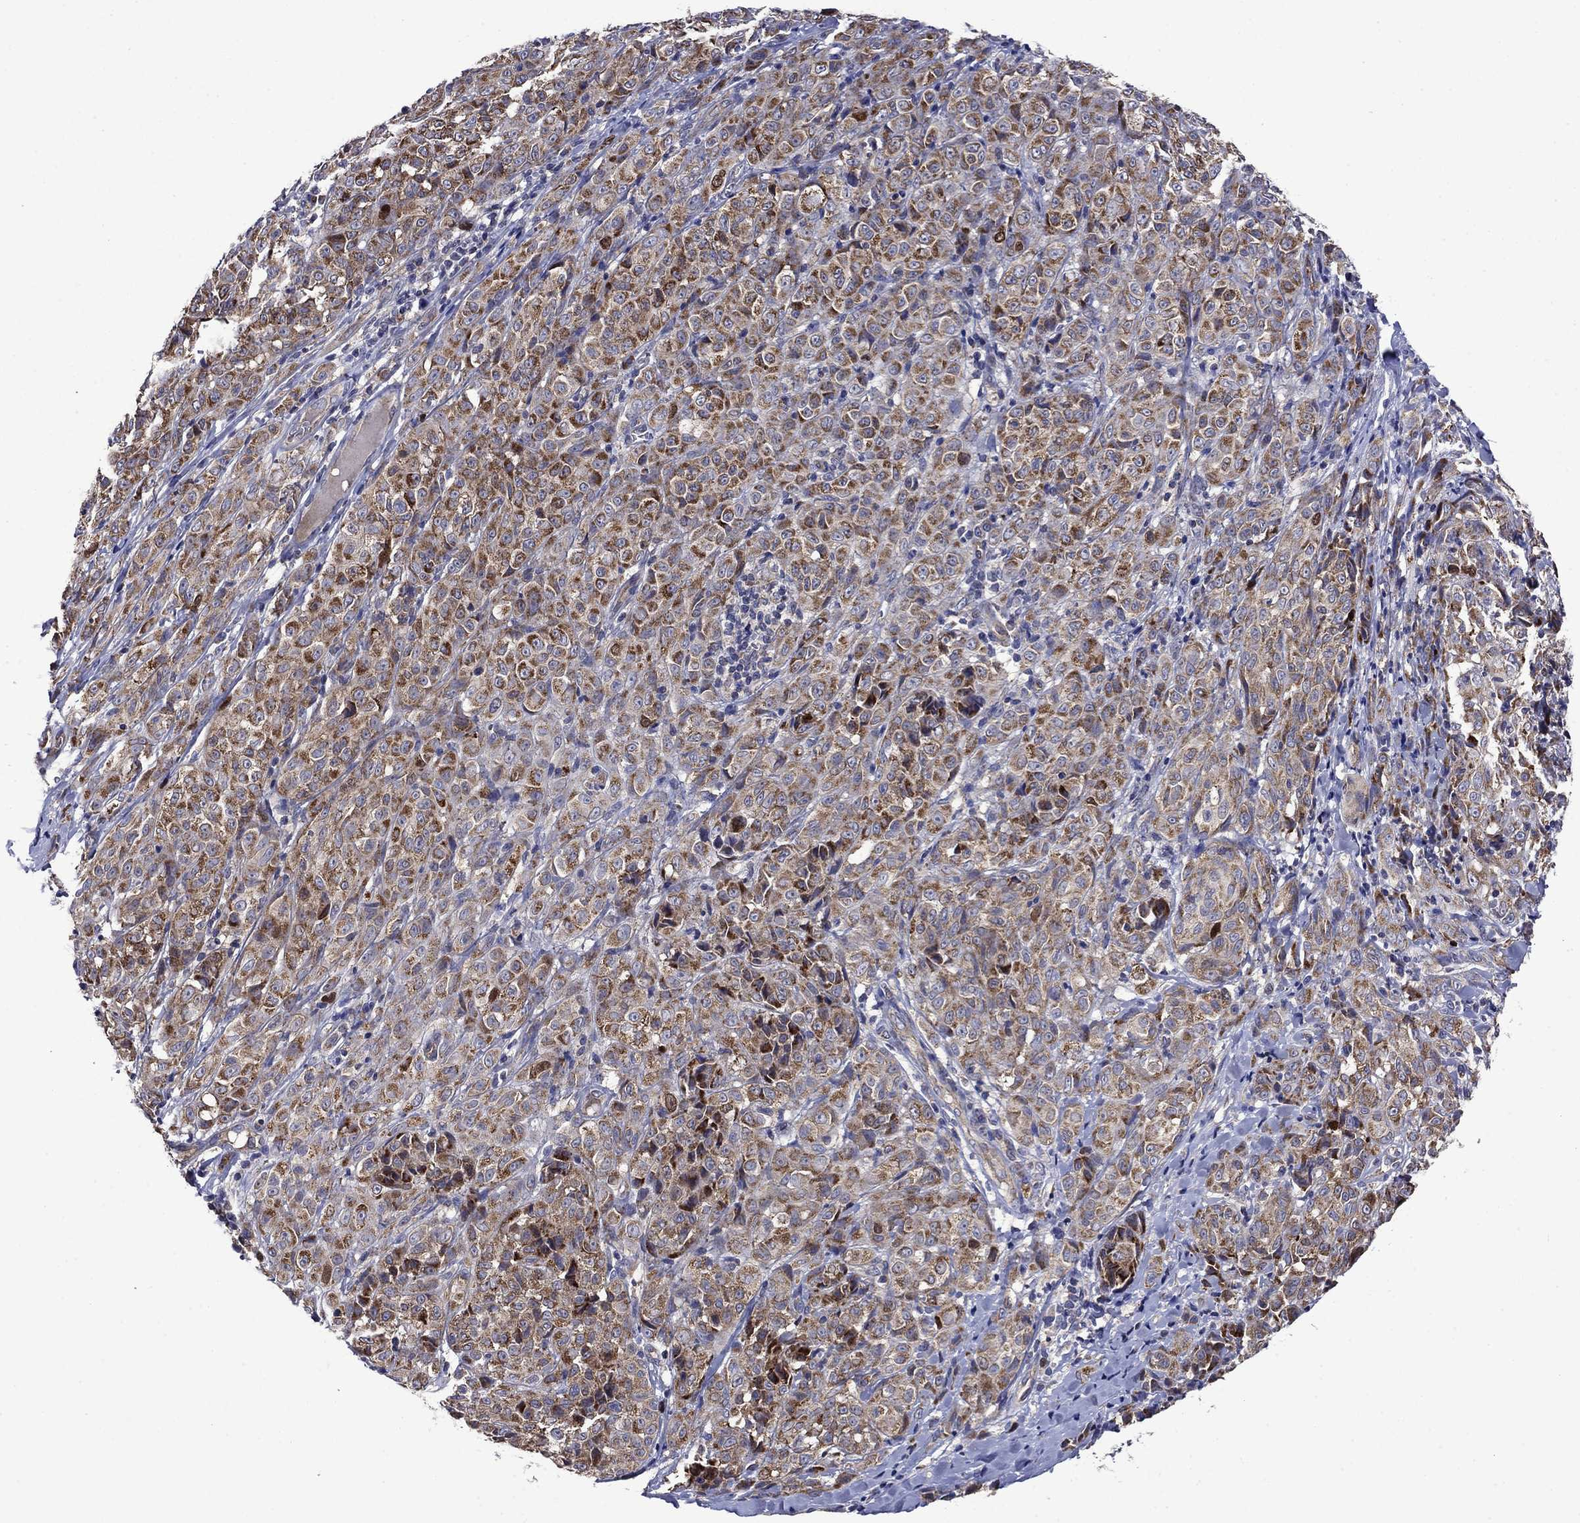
{"staining": {"intensity": "moderate", "quantity": ">75%", "location": "cytoplasmic/membranous"}, "tissue": "melanoma", "cell_type": "Tumor cells", "image_type": "cancer", "snomed": [{"axis": "morphology", "description": "Malignant melanoma, NOS"}, {"axis": "topography", "description": "Skin"}], "caption": "Protein expression analysis of human melanoma reveals moderate cytoplasmic/membranous positivity in approximately >75% of tumor cells. (brown staining indicates protein expression, while blue staining denotes nuclei).", "gene": "KIF22", "patient": {"sex": "male", "age": 89}}